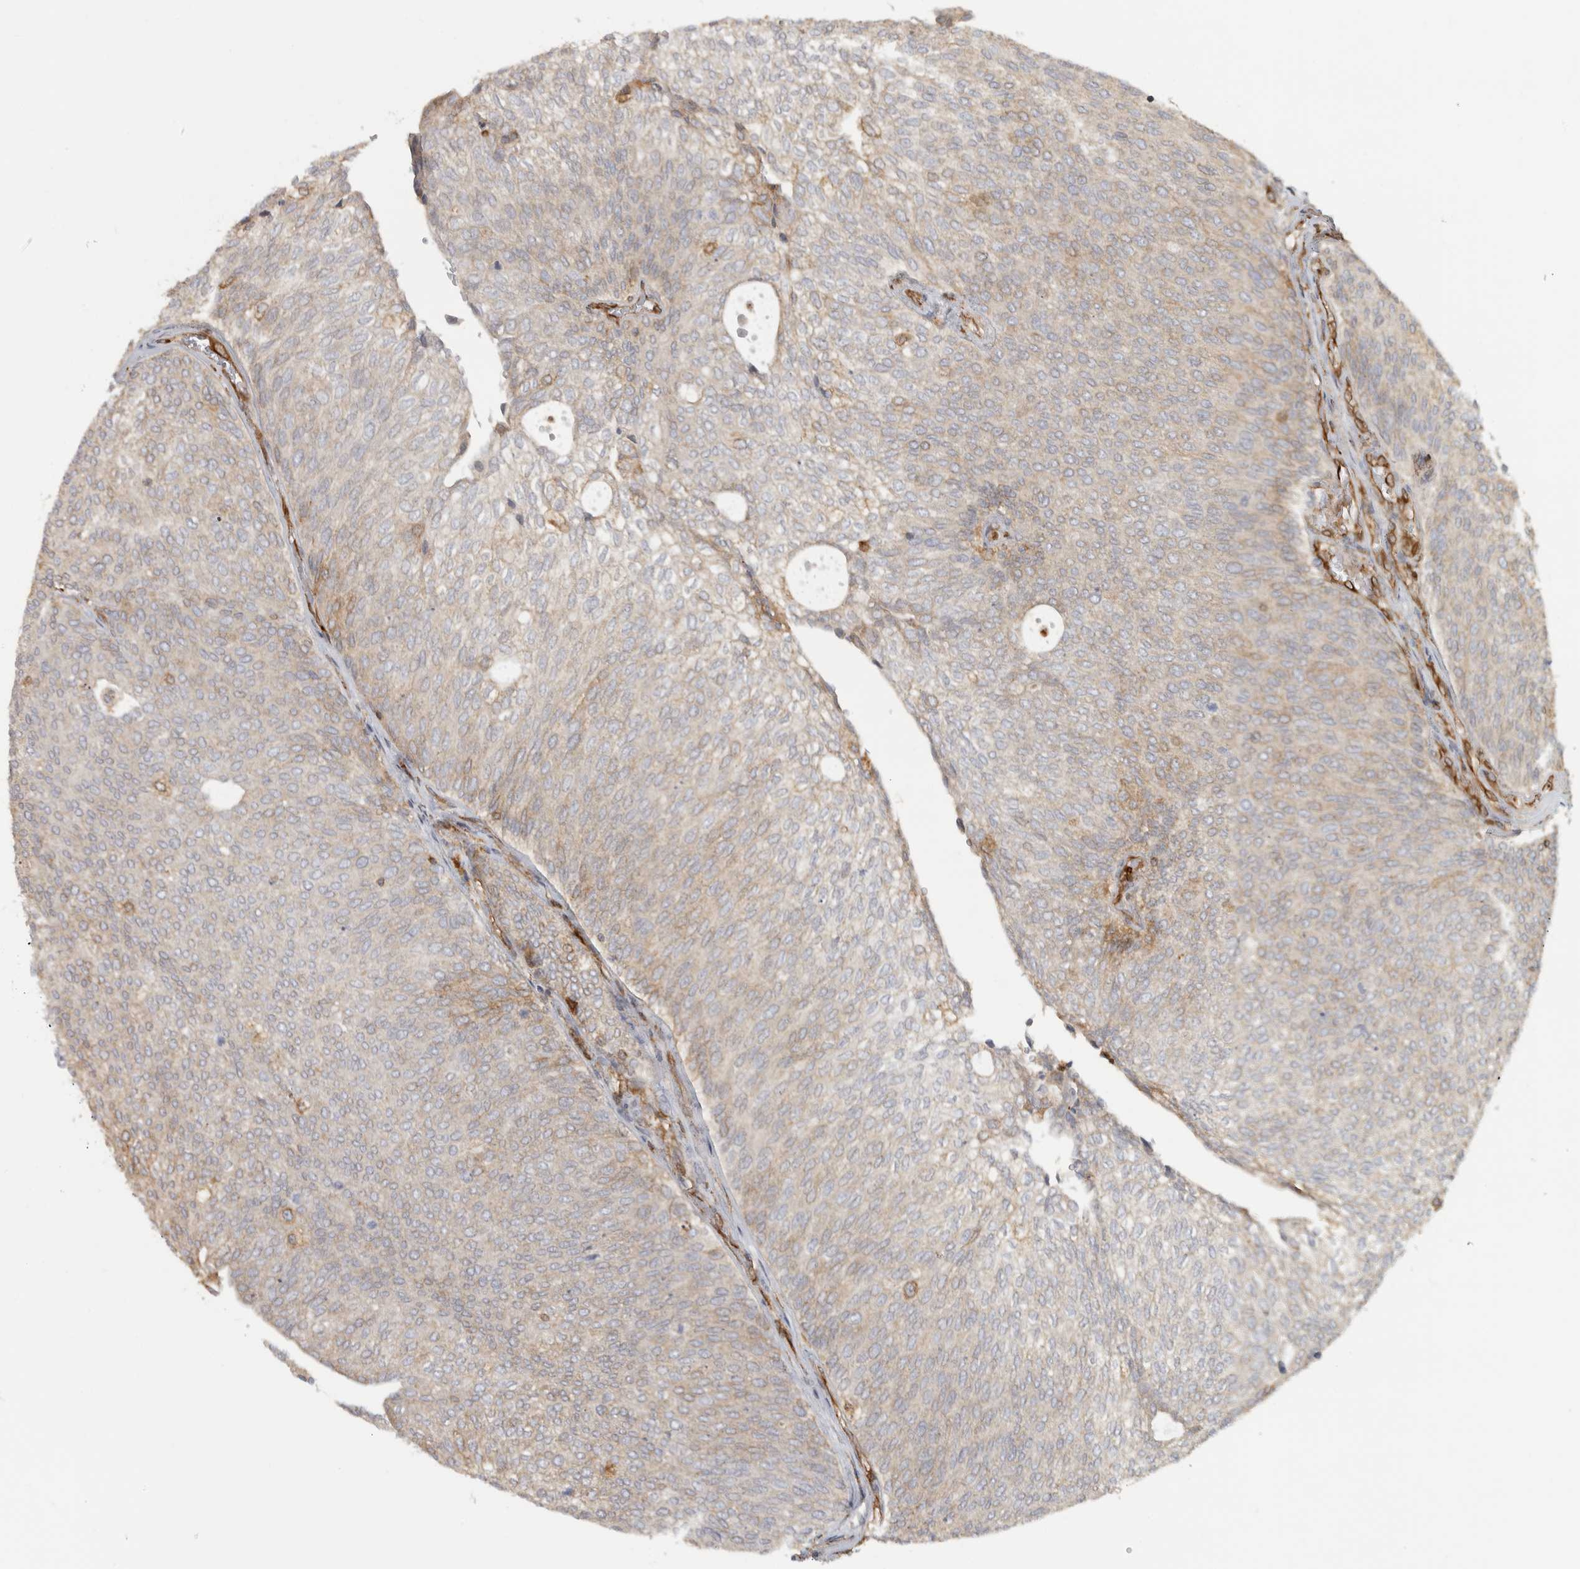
{"staining": {"intensity": "weak", "quantity": "25%-75%", "location": "cytoplasmic/membranous"}, "tissue": "urothelial cancer", "cell_type": "Tumor cells", "image_type": "cancer", "snomed": [{"axis": "morphology", "description": "Urothelial carcinoma, Low grade"}, {"axis": "topography", "description": "Urinary bladder"}], "caption": "Protein expression analysis of urothelial carcinoma (low-grade) demonstrates weak cytoplasmic/membranous staining in about 25%-75% of tumor cells.", "gene": "HLA-E", "patient": {"sex": "female", "age": 79}}